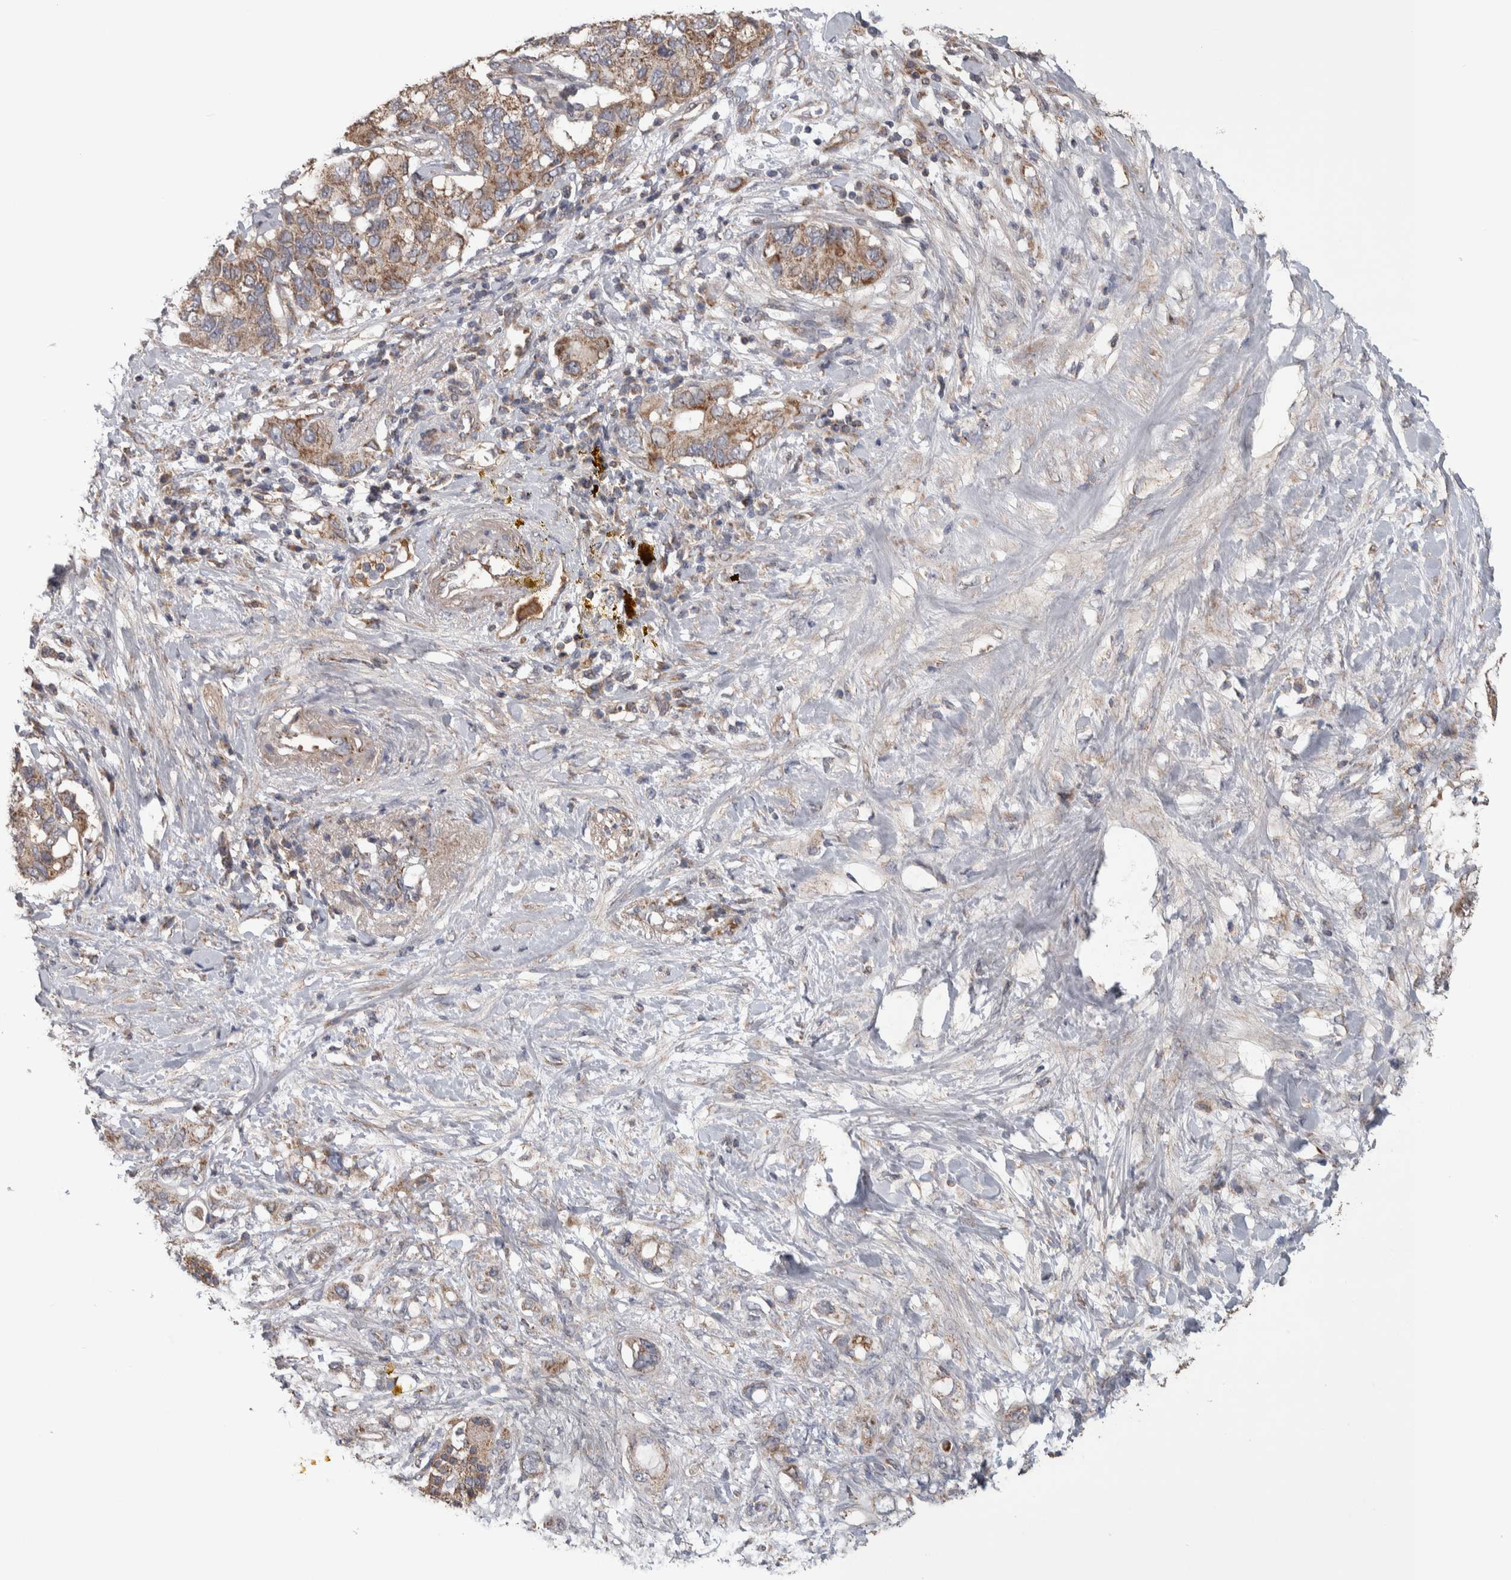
{"staining": {"intensity": "weak", "quantity": ">75%", "location": "cytoplasmic/membranous"}, "tissue": "pancreatic cancer", "cell_type": "Tumor cells", "image_type": "cancer", "snomed": [{"axis": "morphology", "description": "Adenocarcinoma, NOS"}, {"axis": "topography", "description": "Pancreas"}], "caption": "Human pancreatic cancer stained with a protein marker exhibits weak staining in tumor cells.", "gene": "SCO1", "patient": {"sex": "female", "age": 56}}